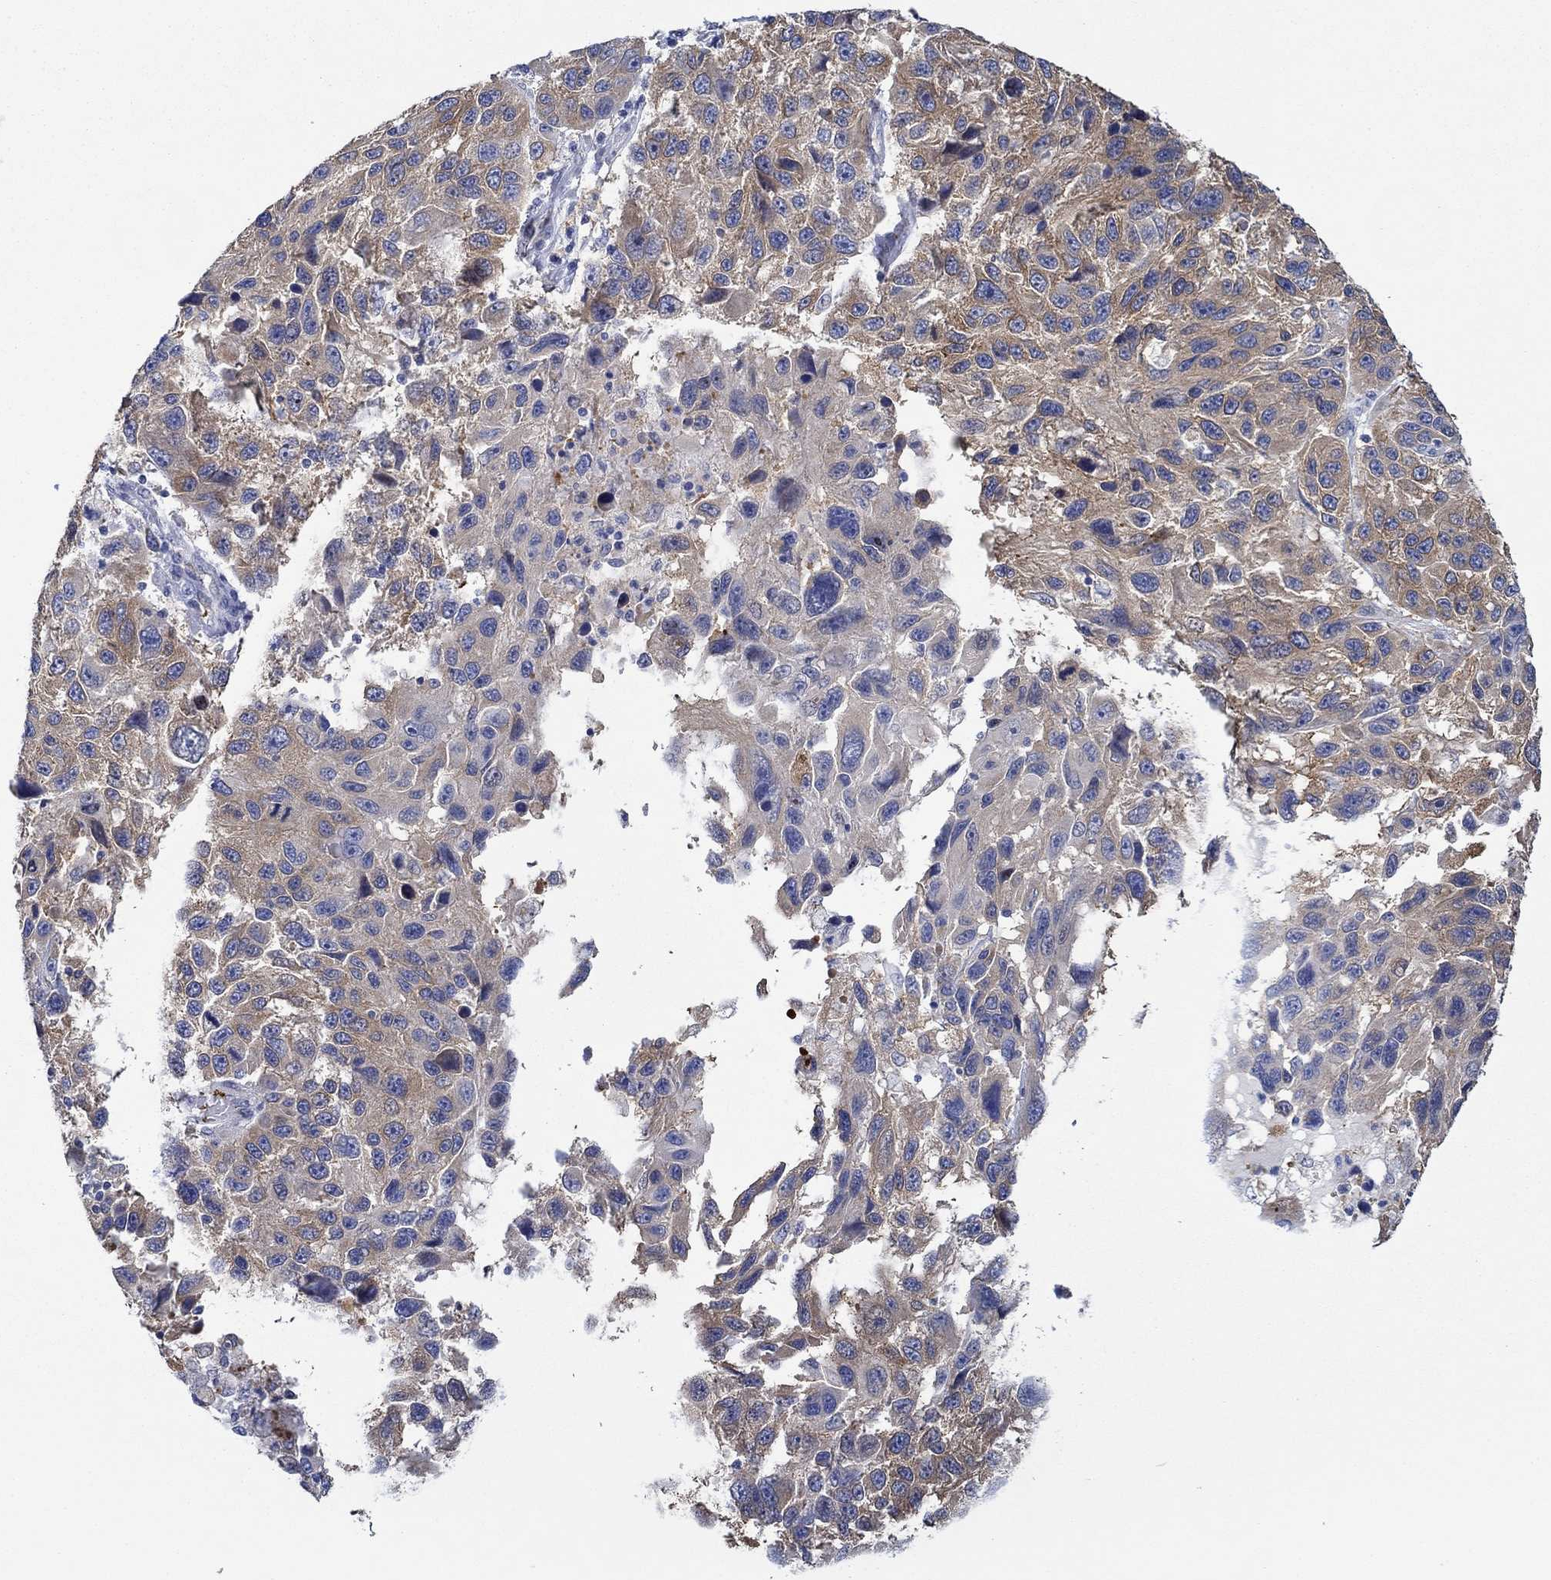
{"staining": {"intensity": "strong", "quantity": "25%-75%", "location": "cytoplasmic/membranous"}, "tissue": "melanoma", "cell_type": "Tumor cells", "image_type": "cancer", "snomed": [{"axis": "morphology", "description": "Malignant melanoma, NOS"}, {"axis": "topography", "description": "Skin"}], "caption": "This micrograph displays immunohistochemistry (IHC) staining of malignant melanoma, with high strong cytoplasmic/membranous expression in approximately 25%-75% of tumor cells.", "gene": "SLC27A3", "patient": {"sex": "male", "age": 53}}